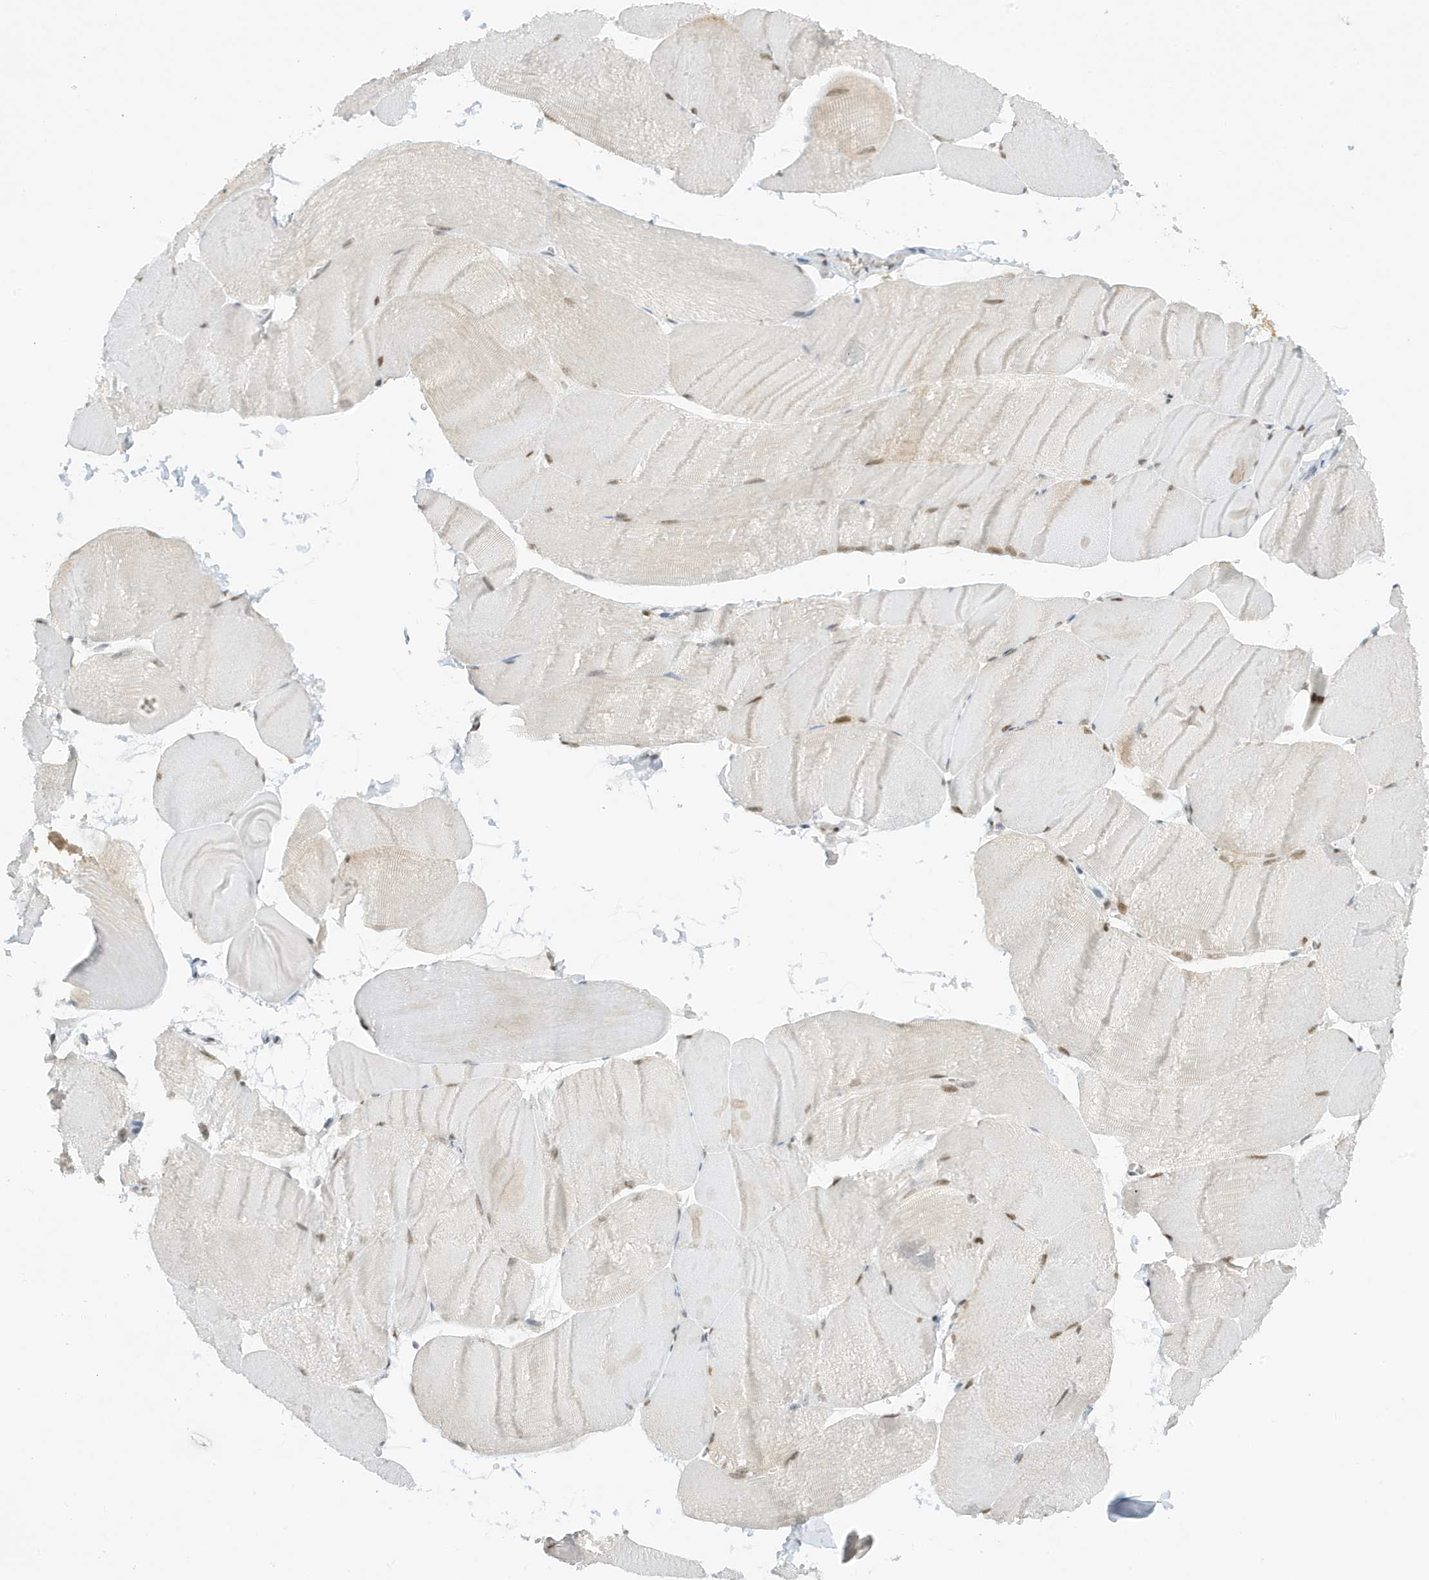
{"staining": {"intensity": "moderate", "quantity": "<25%", "location": "nuclear"}, "tissue": "skeletal muscle", "cell_type": "Myocytes", "image_type": "normal", "snomed": [{"axis": "morphology", "description": "Normal tissue, NOS"}, {"axis": "morphology", "description": "Basal cell carcinoma"}, {"axis": "topography", "description": "Skeletal muscle"}], "caption": "IHC photomicrograph of benign human skeletal muscle stained for a protein (brown), which displays low levels of moderate nuclear expression in approximately <25% of myocytes.", "gene": "MSL3", "patient": {"sex": "female", "age": 64}}